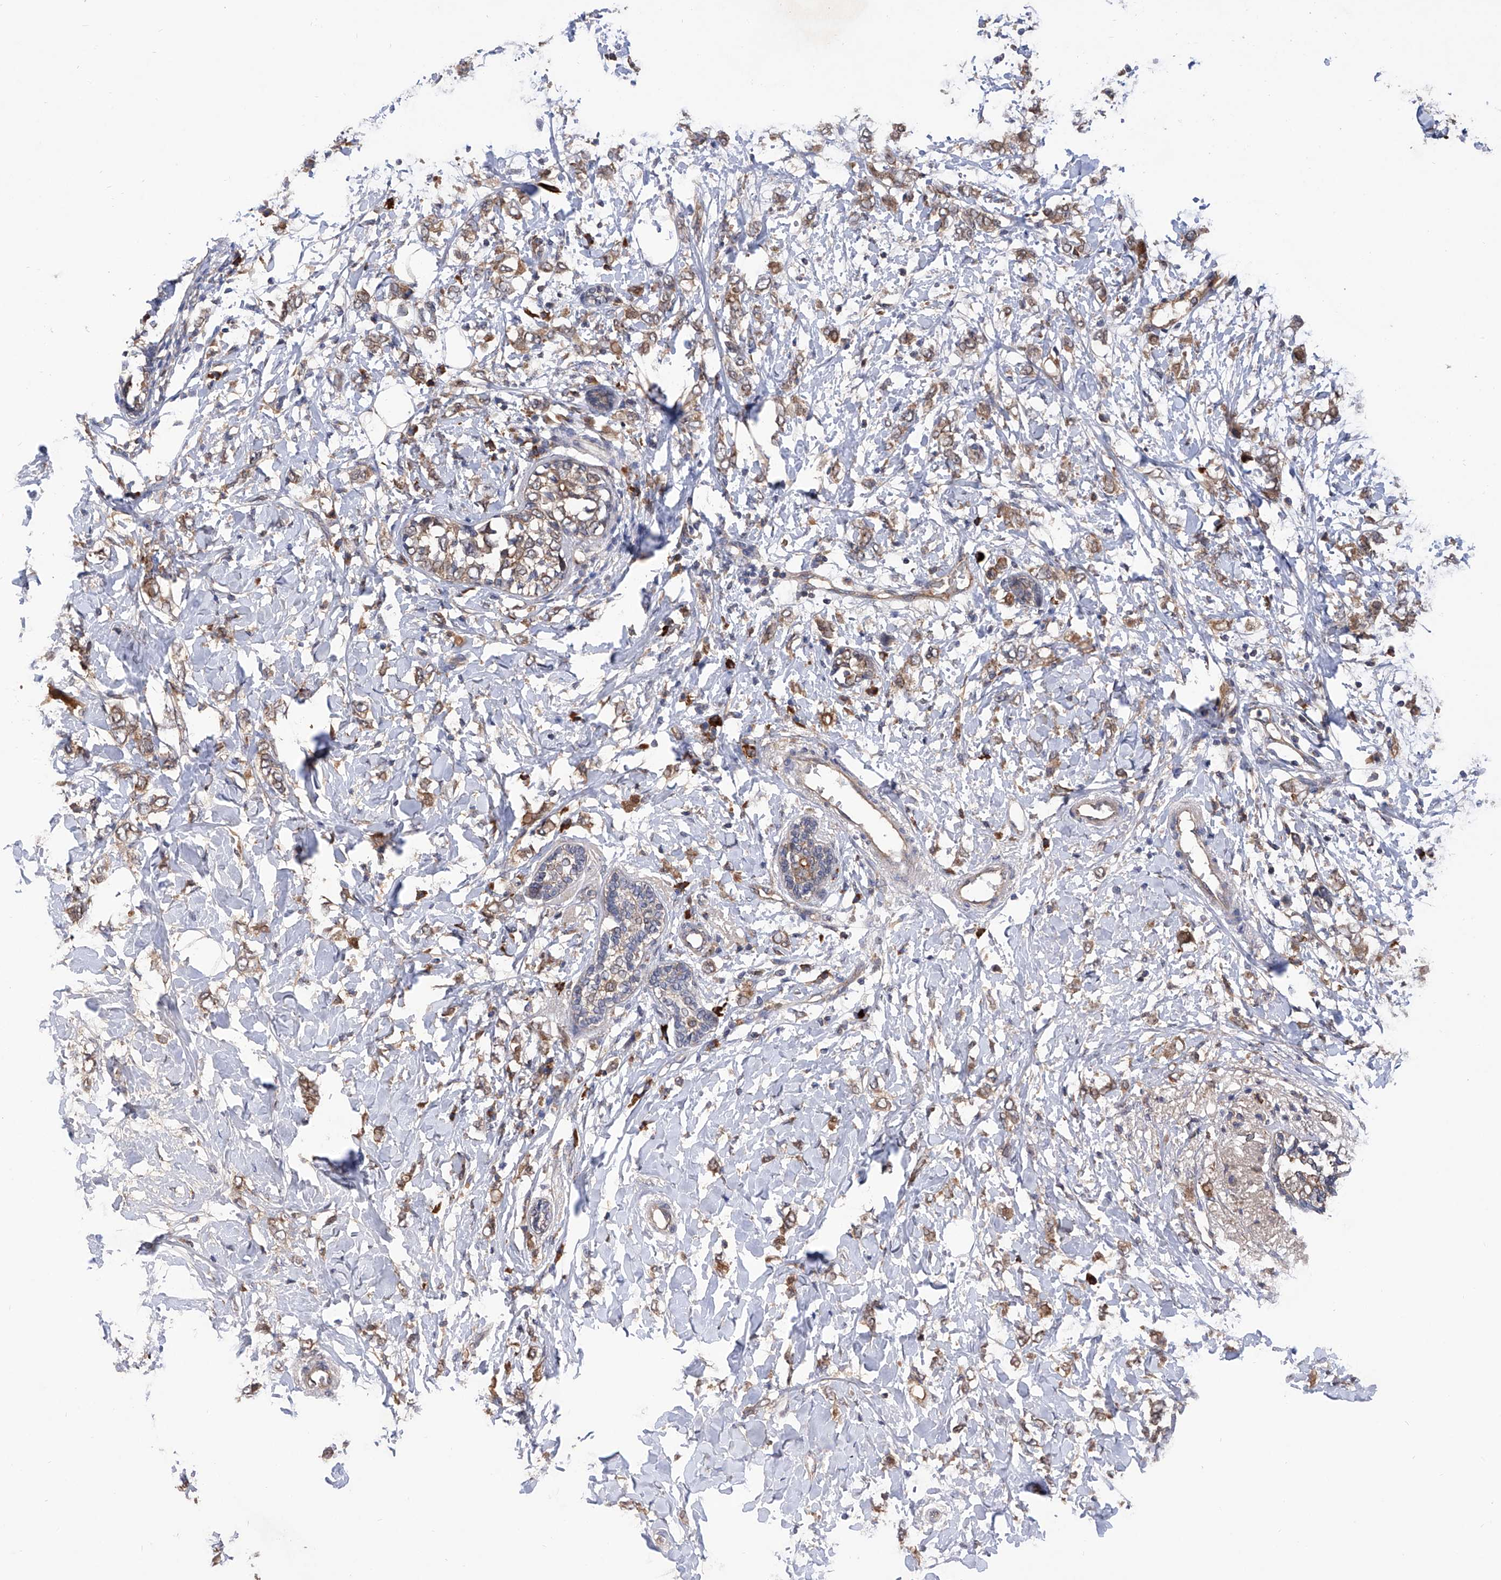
{"staining": {"intensity": "moderate", "quantity": ">75%", "location": "cytoplasmic/membranous"}, "tissue": "breast cancer", "cell_type": "Tumor cells", "image_type": "cancer", "snomed": [{"axis": "morphology", "description": "Normal tissue, NOS"}, {"axis": "morphology", "description": "Lobular carcinoma"}, {"axis": "topography", "description": "Breast"}], "caption": "Breast cancer (lobular carcinoma) tissue shows moderate cytoplasmic/membranous staining in approximately >75% of tumor cells", "gene": "USP45", "patient": {"sex": "female", "age": 47}}